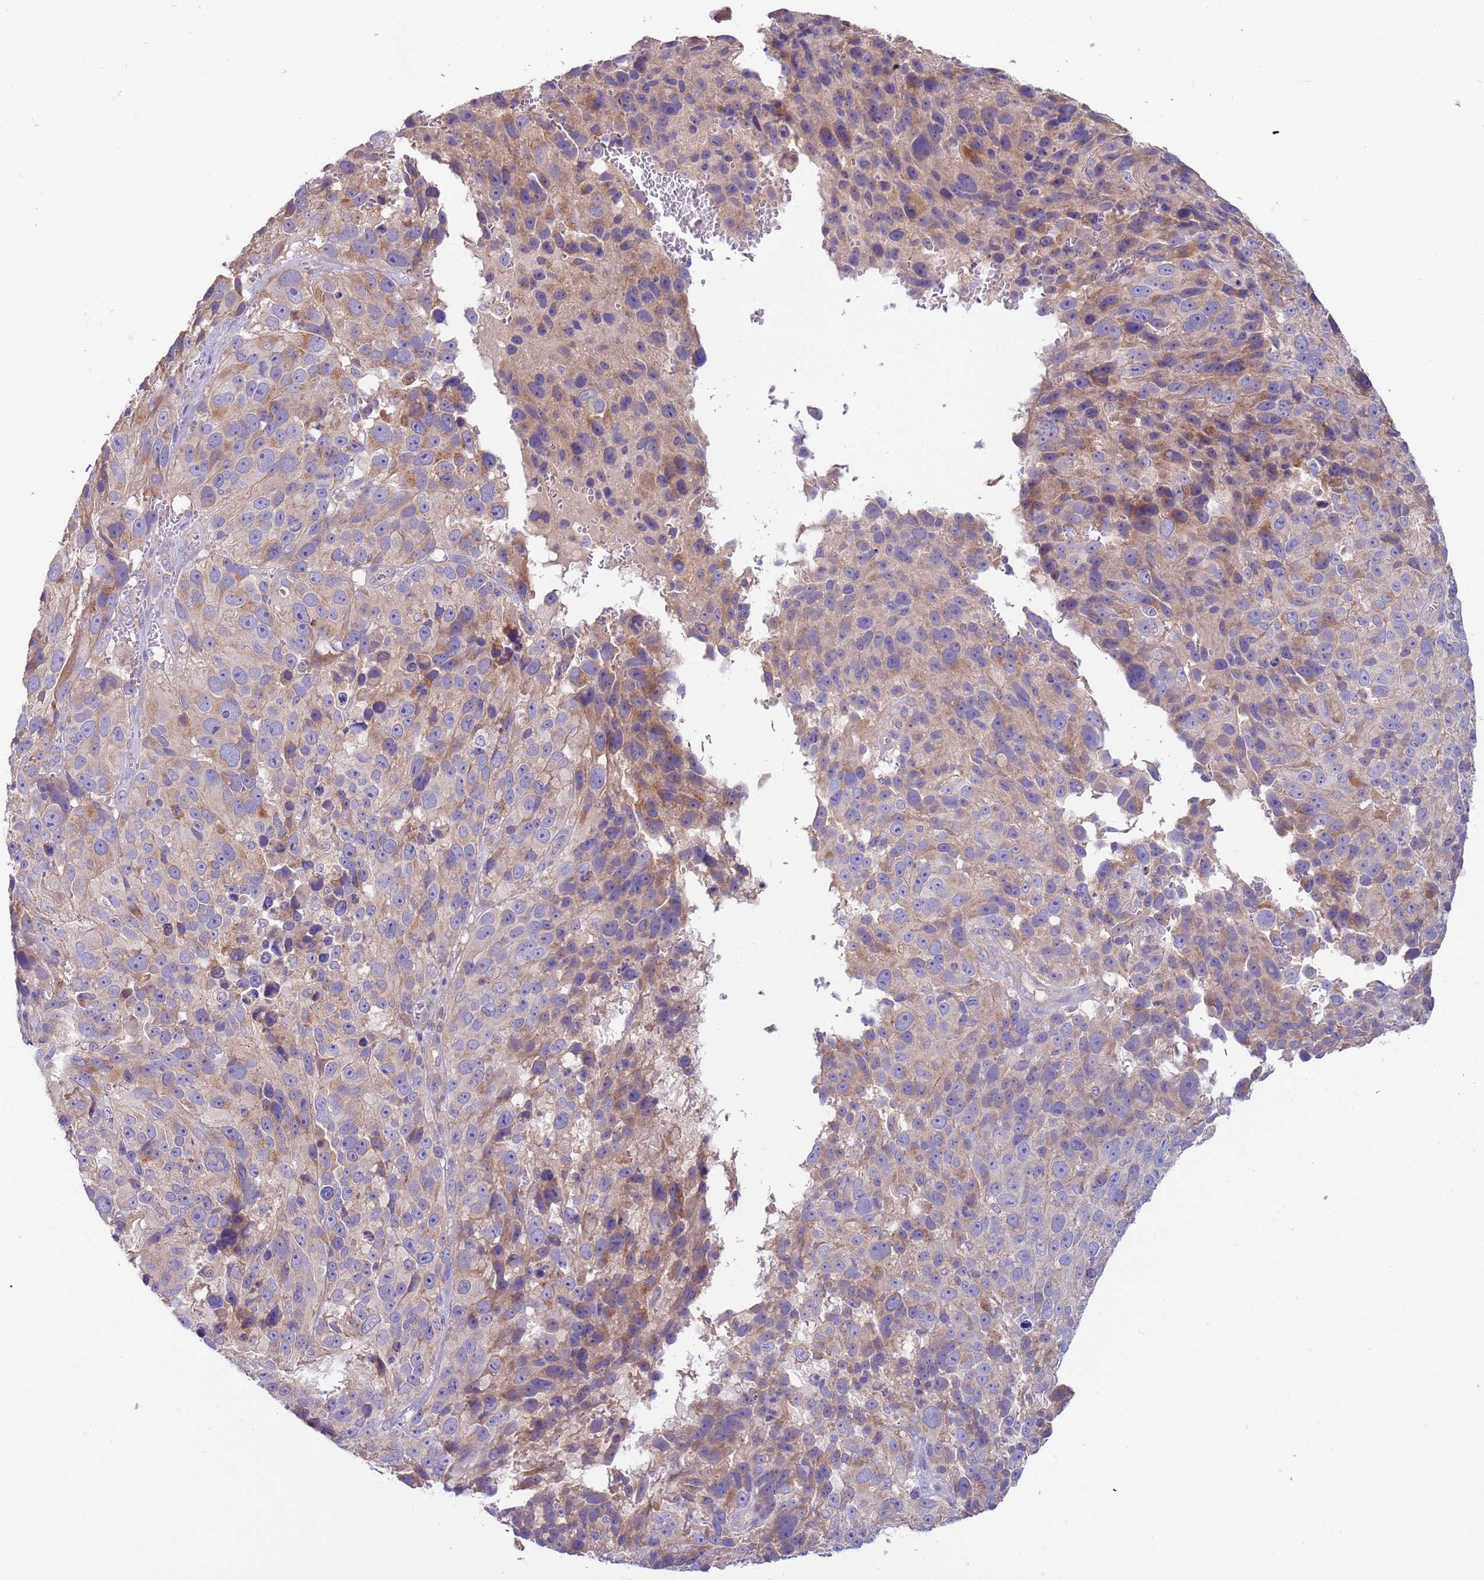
{"staining": {"intensity": "moderate", "quantity": "<25%", "location": "cytoplasmic/membranous"}, "tissue": "melanoma", "cell_type": "Tumor cells", "image_type": "cancer", "snomed": [{"axis": "morphology", "description": "Malignant melanoma, NOS"}, {"axis": "topography", "description": "Skin"}], "caption": "Protein staining of malignant melanoma tissue shows moderate cytoplasmic/membranous positivity in approximately <25% of tumor cells.", "gene": "UQCRQ", "patient": {"sex": "male", "age": 84}}